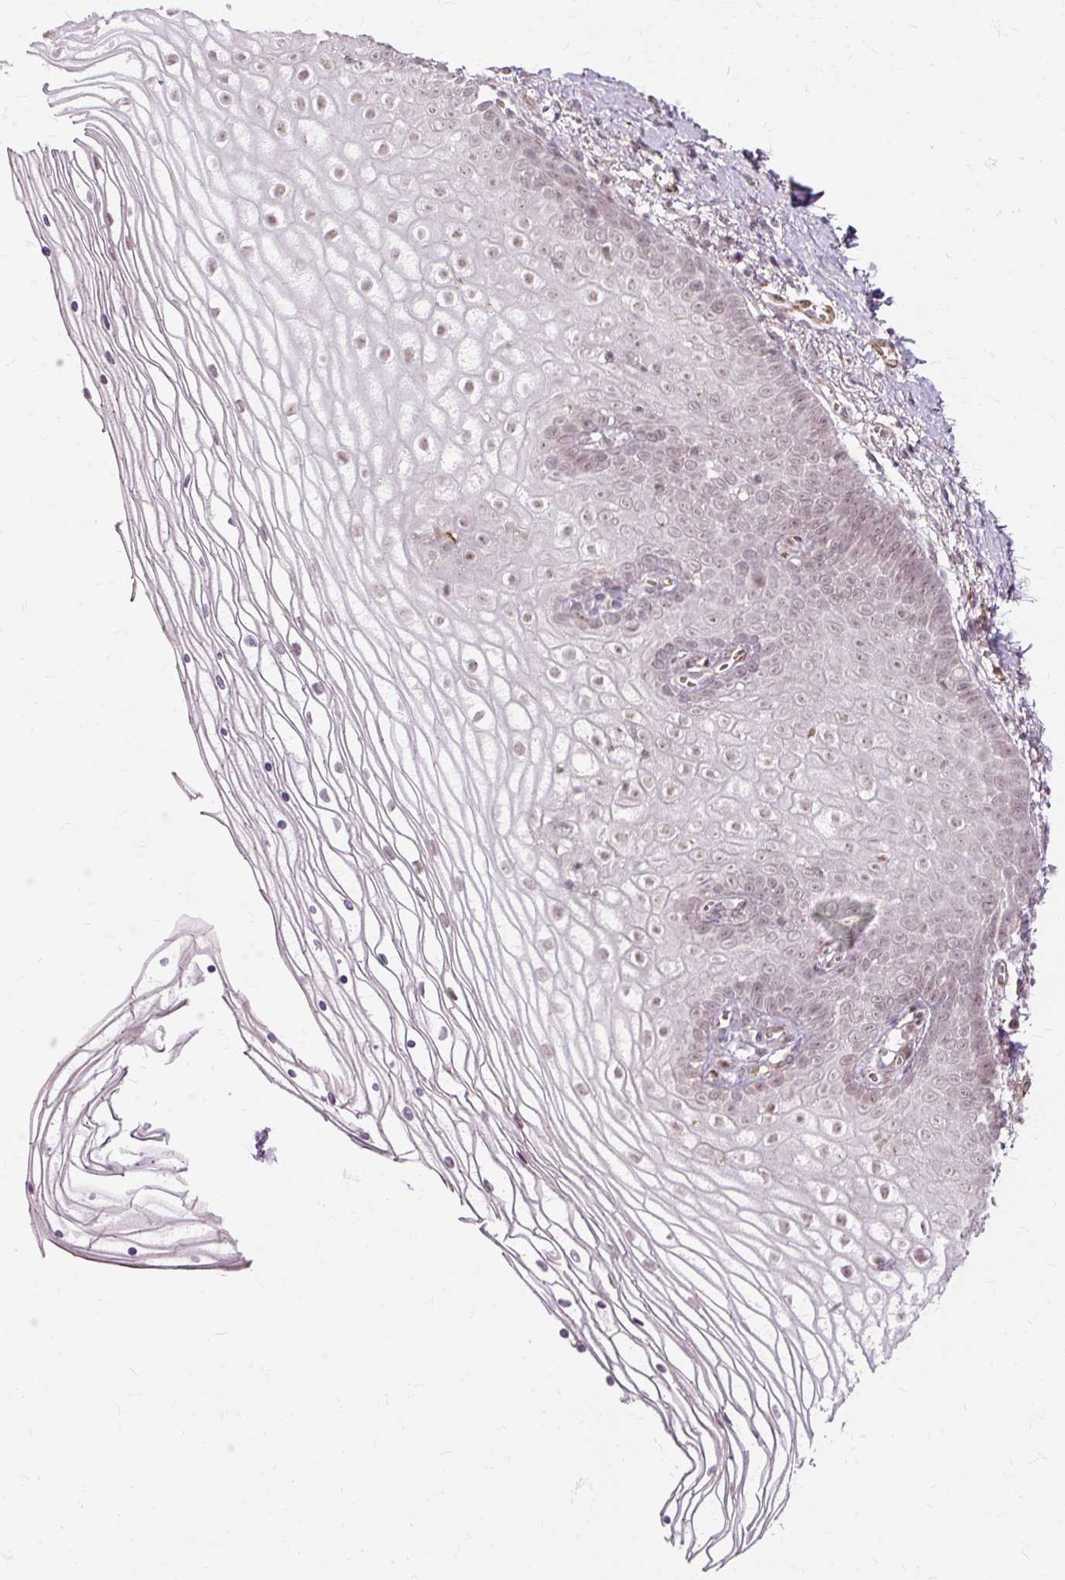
{"staining": {"intensity": "weak", "quantity": "25%-75%", "location": "nuclear"}, "tissue": "vagina", "cell_type": "Squamous epithelial cells", "image_type": "normal", "snomed": [{"axis": "morphology", "description": "Normal tissue, NOS"}, {"axis": "topography", "description": "Vagina"}], "caption": "Normal vagina exhibits weak nuclear positivity in approximately 25%-75% of squamous epithelial cells.", "gene": "MMACHC", "patient": {"sex": "female", "age": 56}}